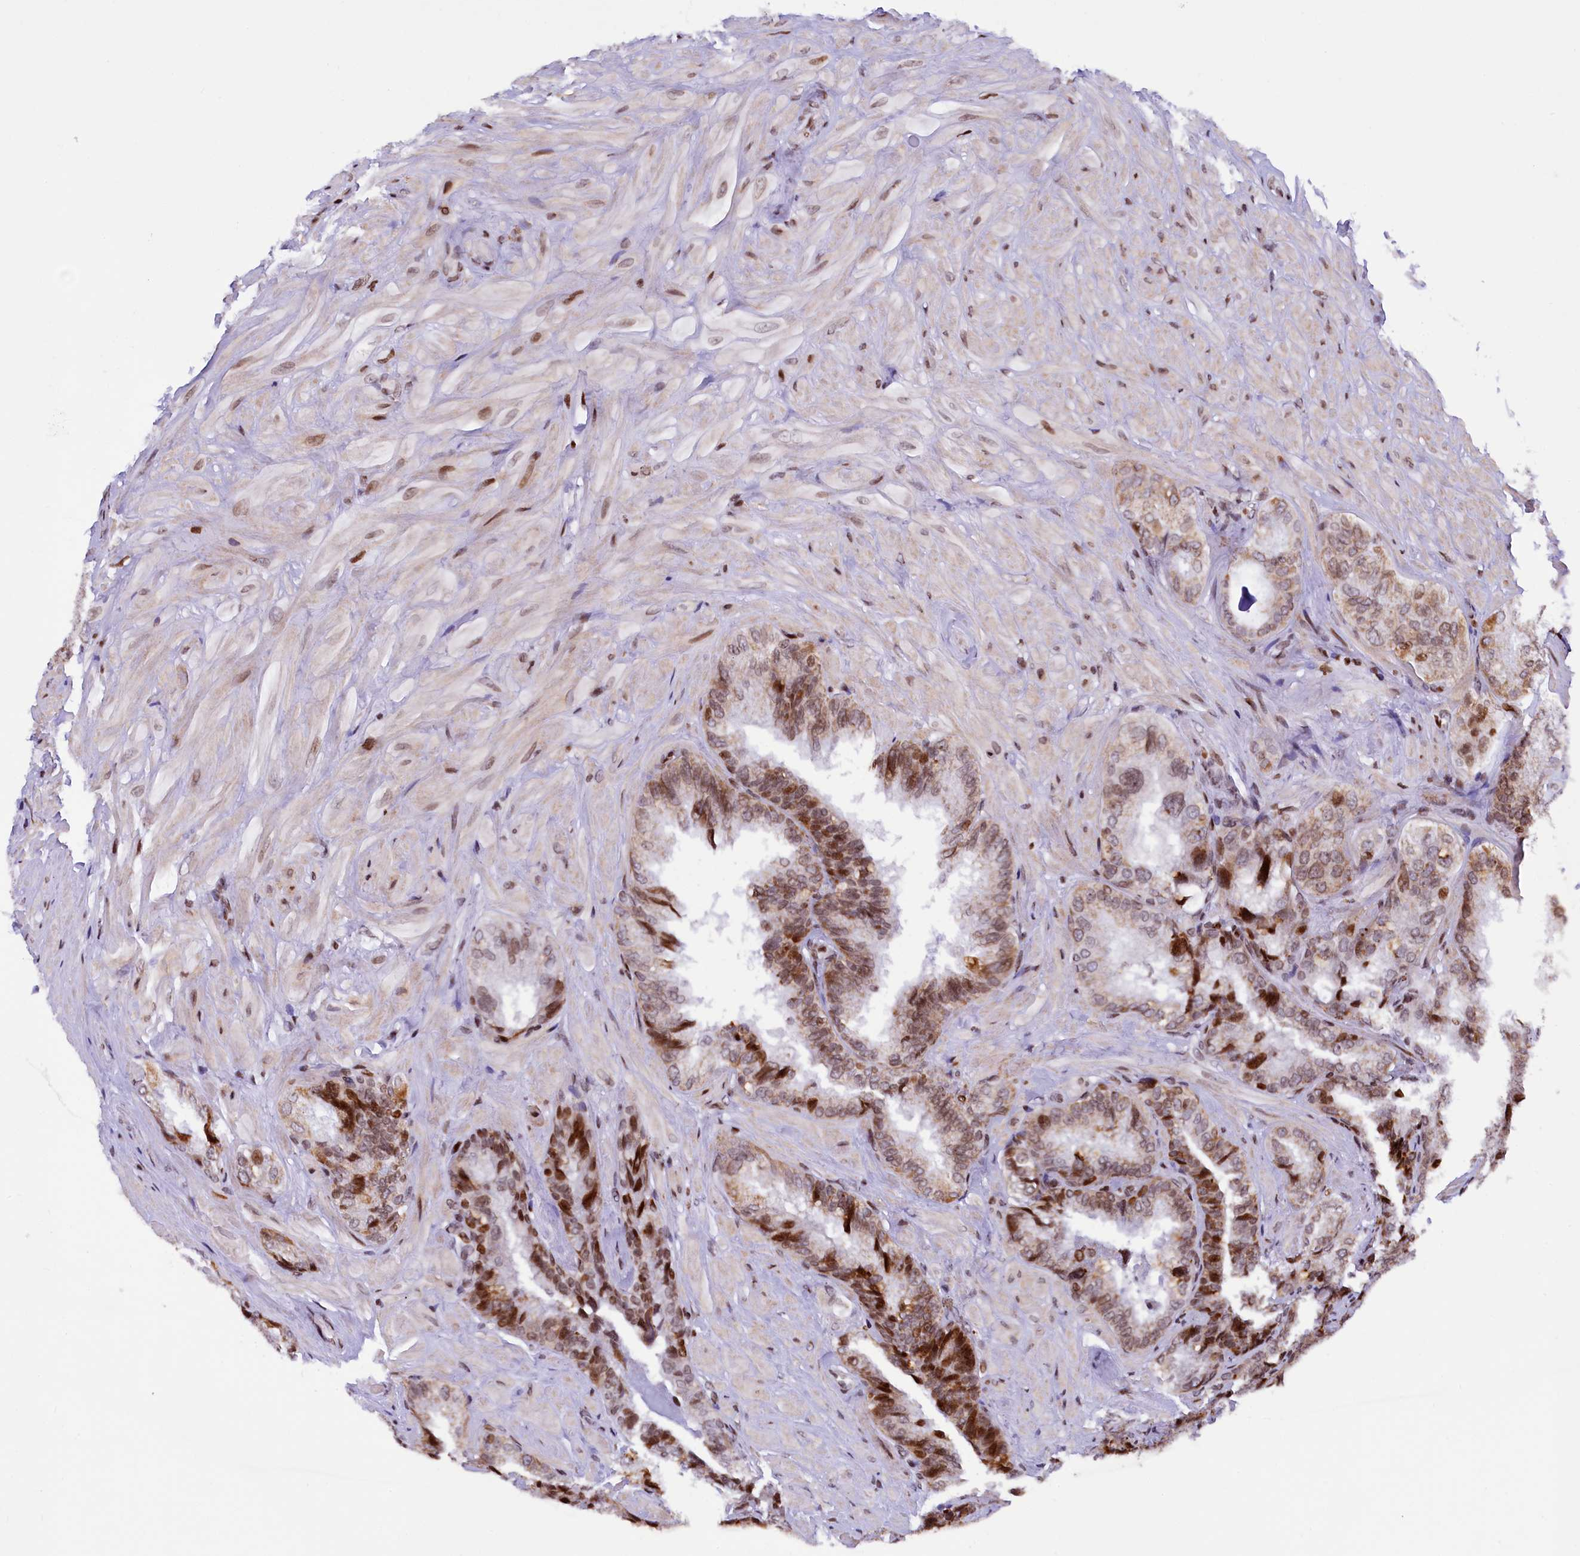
{"staining": {"intensity": "strong", "quantity": "25%-75%", "location": "cytoplasmic/membranous,nuclear"}, "tissue": "seminal vesicle", "cell_type": "Glandular cells", "image_type": "normal", "snomed": [{"axis": "morphology", "description": "Normal tissue, NOS"}, {"axis": "topography", "description": "Prostate and seminal vesicle, NOS"}, {"axis": "topography", "description": "Prostate"}, {"axis": "topography", "description": "Seminal veicle"}], "caption": "The photomicrograph demonstrates immunohistochemical staining of normal seminal vesicle. There is strong cytoplasmic/membranous,nuclear expression is seen in approximately 25%-75% of glandular cells.", "gene": "TIMM29", "patient": {"sex": "male", "age": 67}}